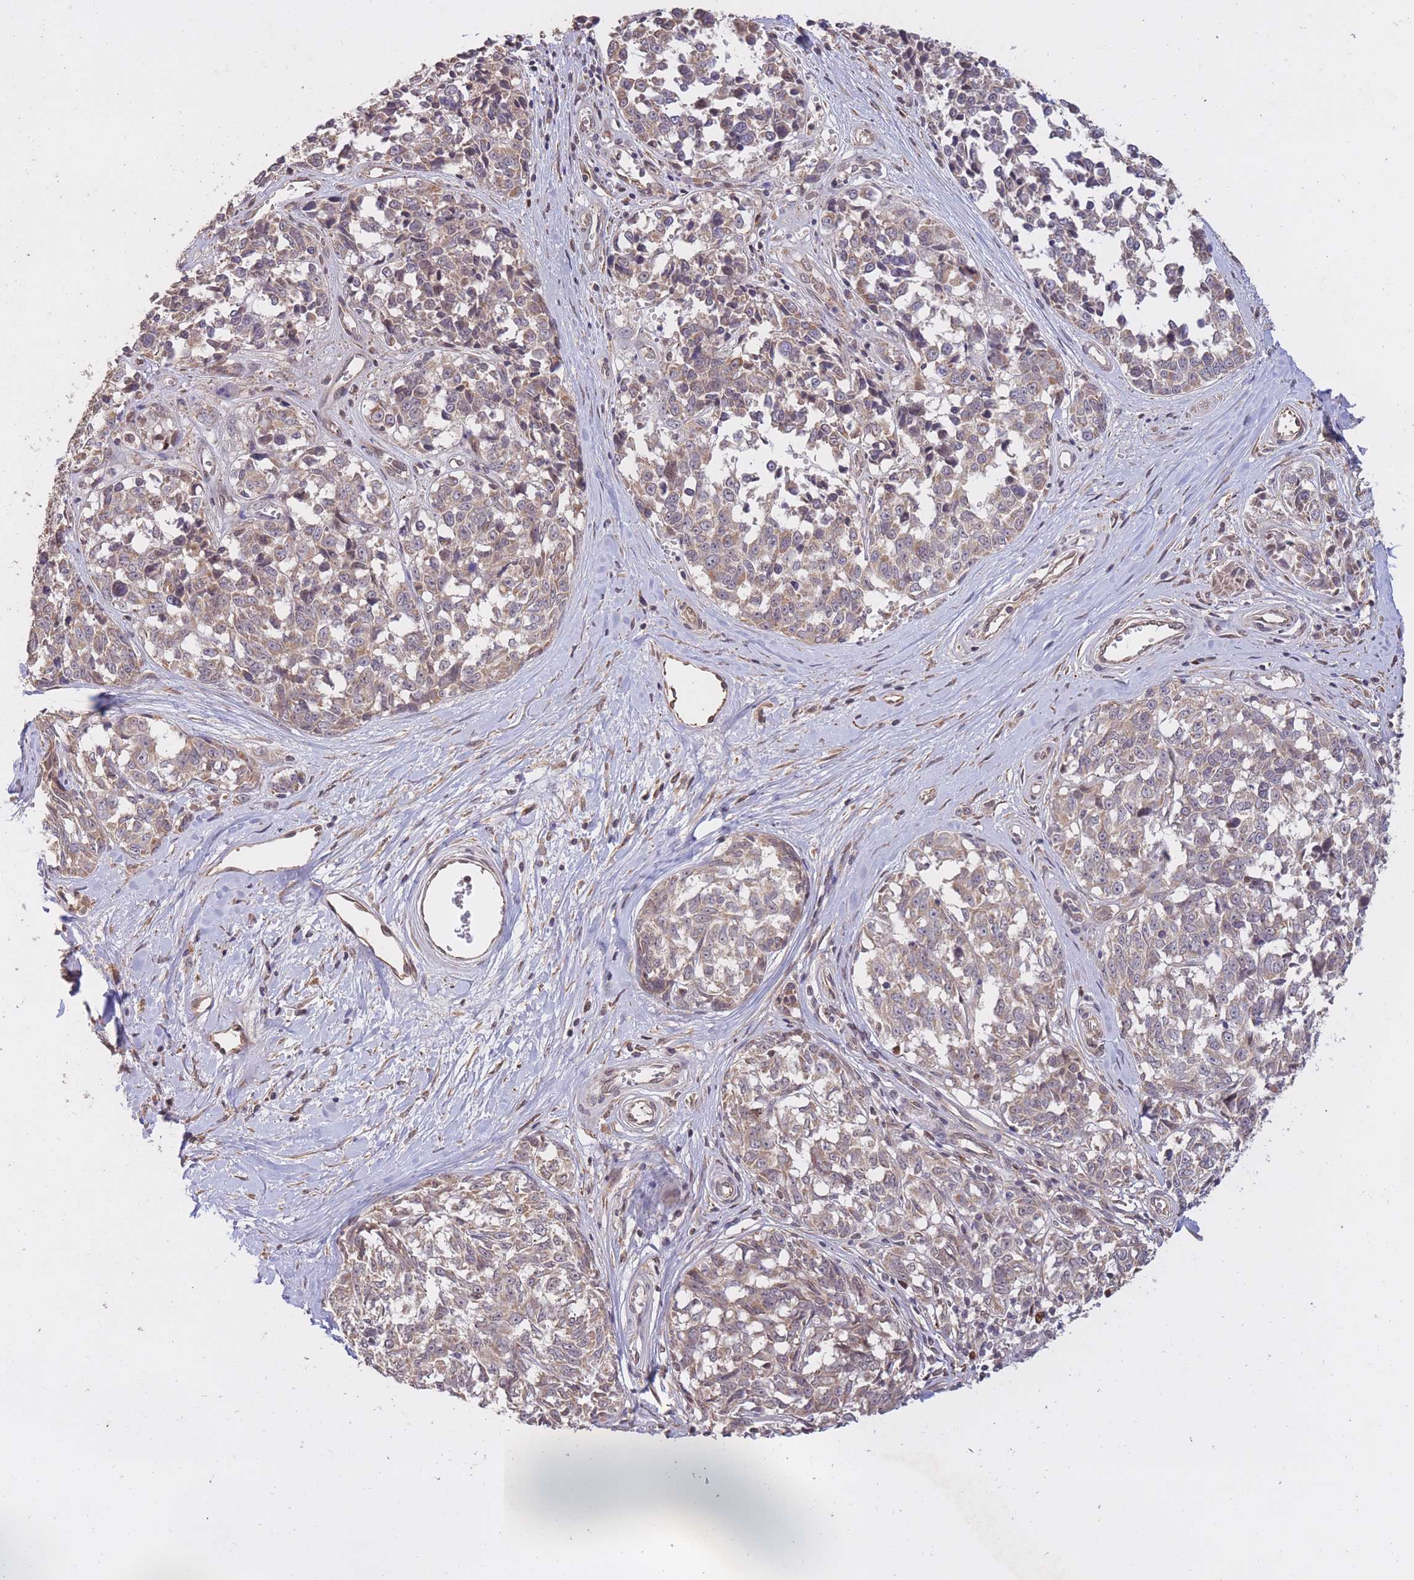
{"staining": {"intensity": "weak", "quantity": "25%-75%", "location": "cytoplasmic/membranous"}, "tissue": "melanoma", "cell_type": "Tumor cells", "image_type": "cancer", "snomed": [{"axis": "morphology", "description": "Normal tissue, NOS"}, {"axis": "morphology", "description": "Malignant melanoma, NOS"}, {"axis": "topography", "description": "Skin"}], "caption": "Melanoma stained with DAB (3,3'-diaminobenzidine) immunohistochemistry reveals low levels of weak cytoplasmic/membranous positivity in approximately 25%-75% of tumor cells.", "gene": "RGS14", "patient": {"sex": "female", "age": 64}}